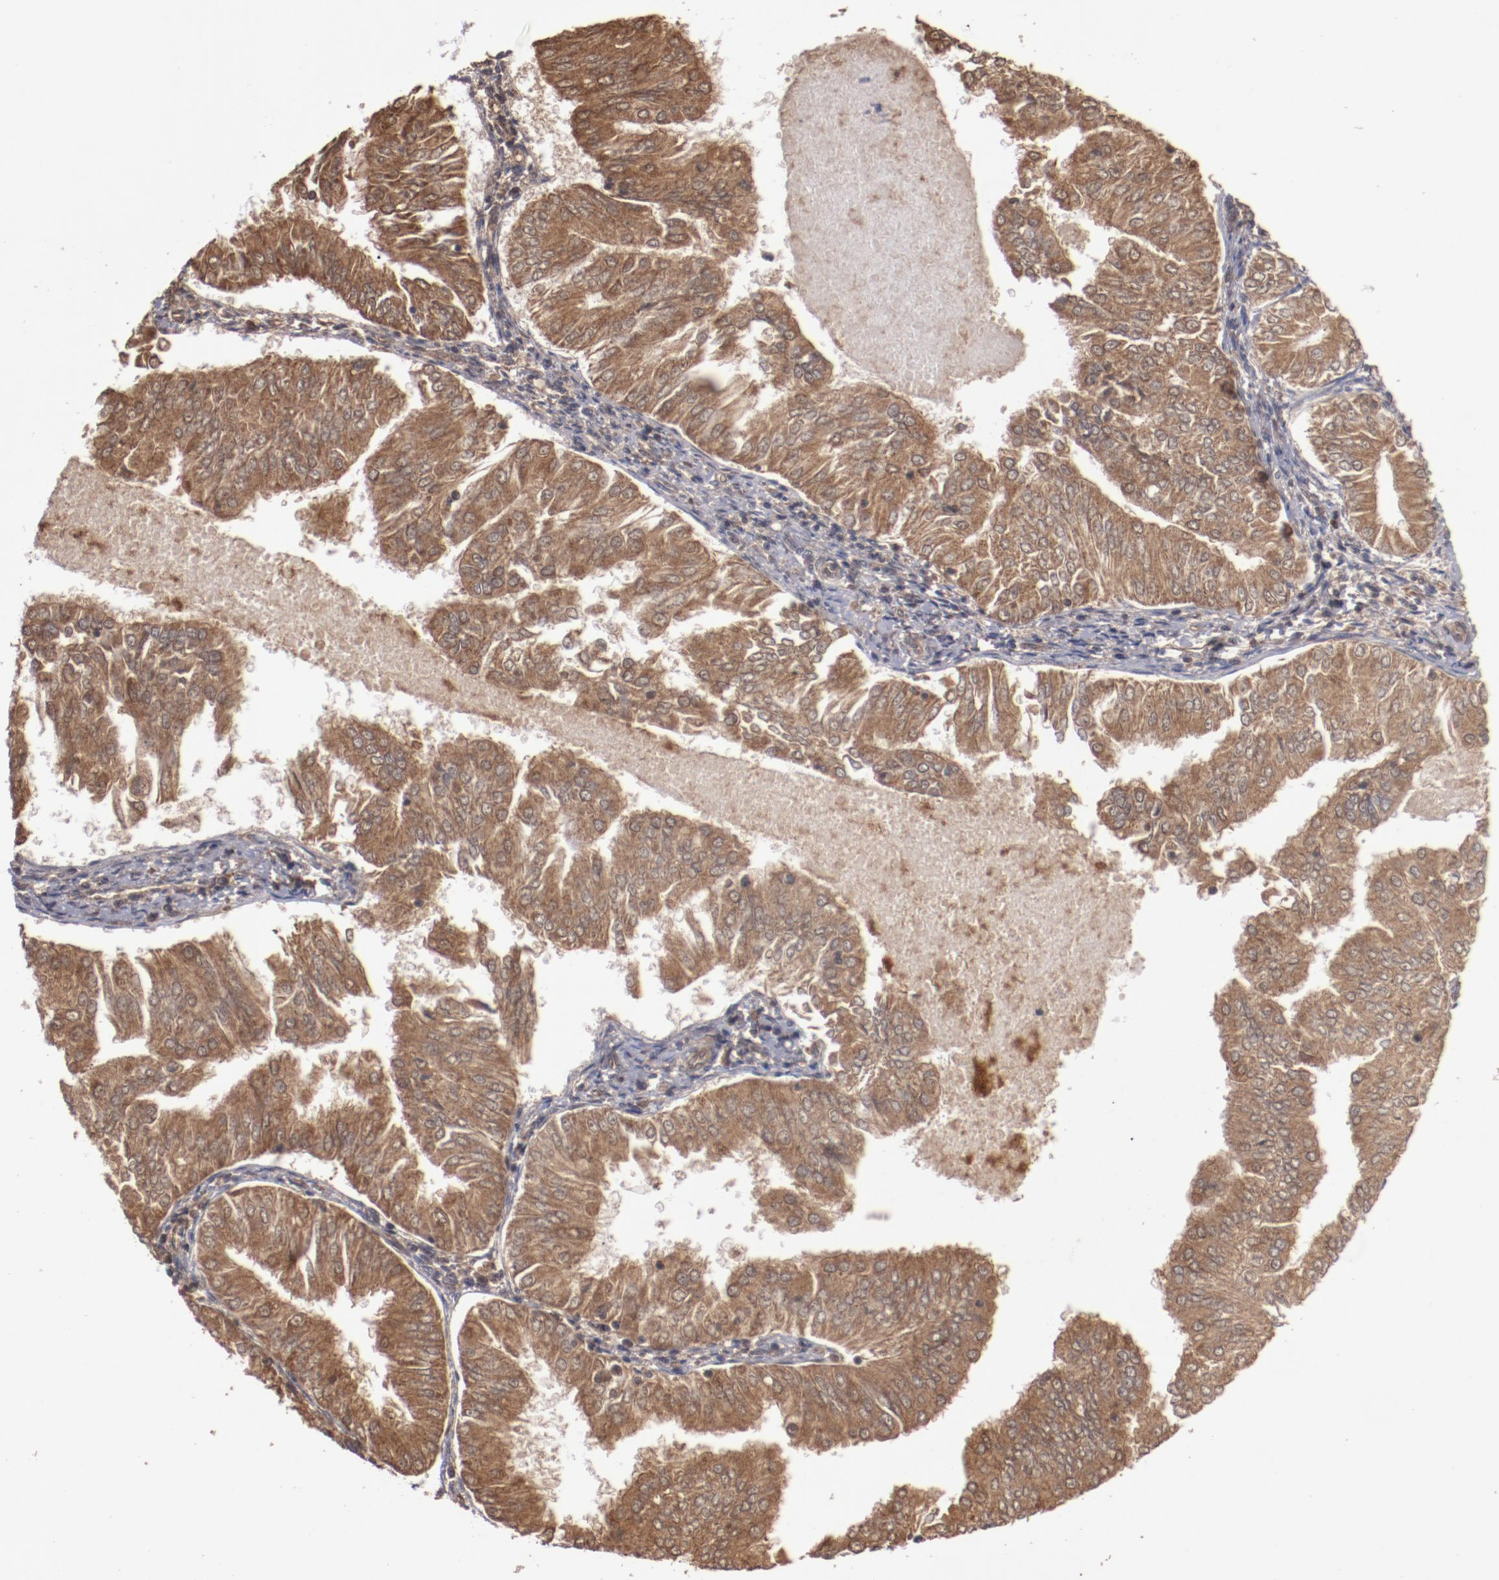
{"staining": {"intensity": "strong", "quantity": ">75%", "location": "cytoplasmic/membranous"}, "tissue": "endometrial cancer", "cell_type": "Tumor cells", "image_type": "cancer", "snomed": [{"axis": "morphology", "description": "Adenocarcinoma, NOS"}, {"axis": "topography", "description": "Endometrium"}], "caption": "Strong cytoplasmic/membranous expression for a protein is appreciated in approximately >75% of tumor cells of adenocarcinoma (endometrial) using immunohistochemistry.", "gene": "TENM1", "patient": {"sex": "female", "age": 53}}